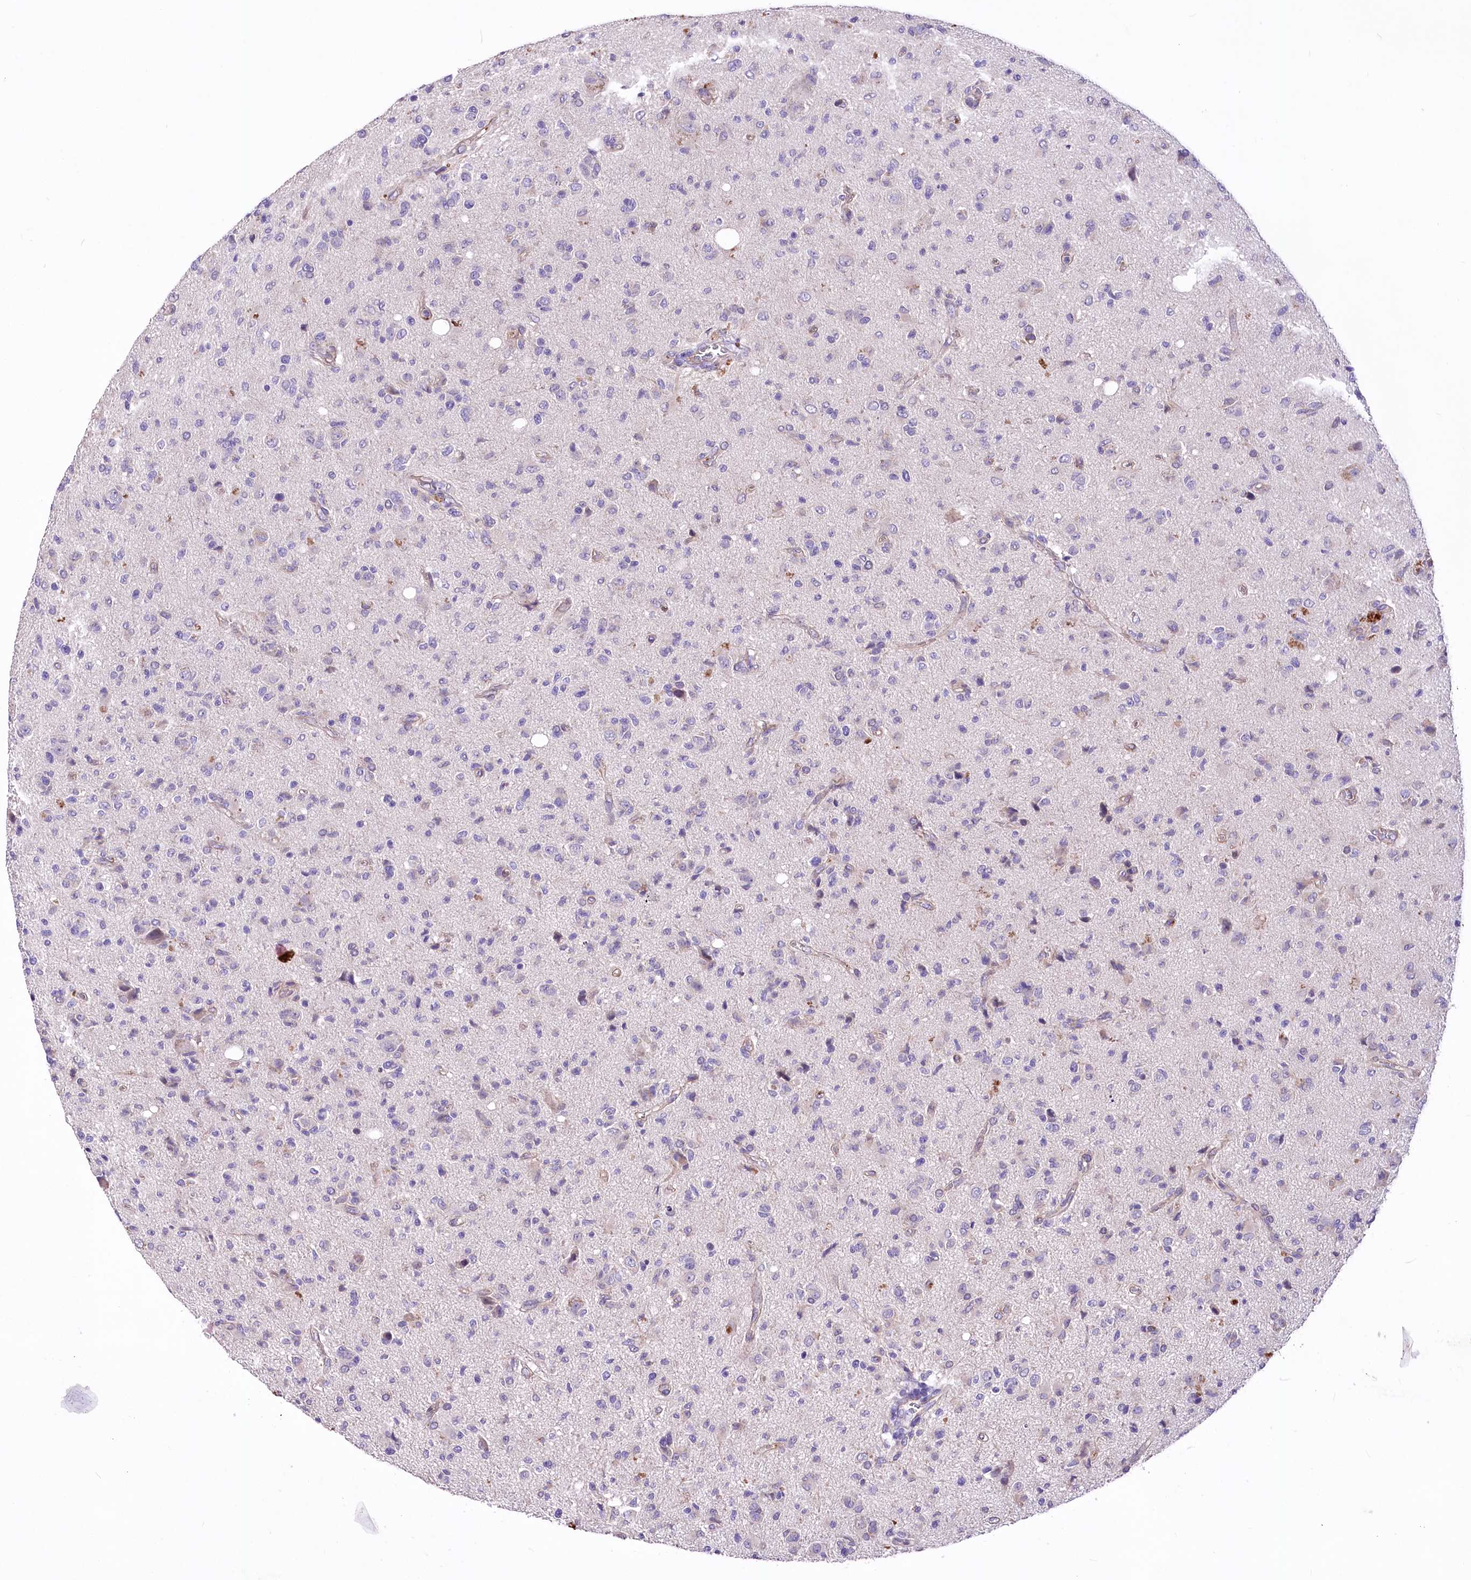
{"staining": {"intensity": "negative", "quantity": "none", "location": "none"}, "tissue": "glioma", "cell_type": "Tumor cells", "image_type": "cancer", "snomed": [{"axis": "morphology", "description": "Glioma, malignant, High grade"}, {"axis": "topography", "description": "Brain"}], "caption": "Glioma was stained to show a protein in brown. There is no significant staining in tumor cells. (Immunohistochemistry, brightfield microscopy, high magnification).", "gene": "RDH16", "patient": {"sex": "female", "age": 57}}